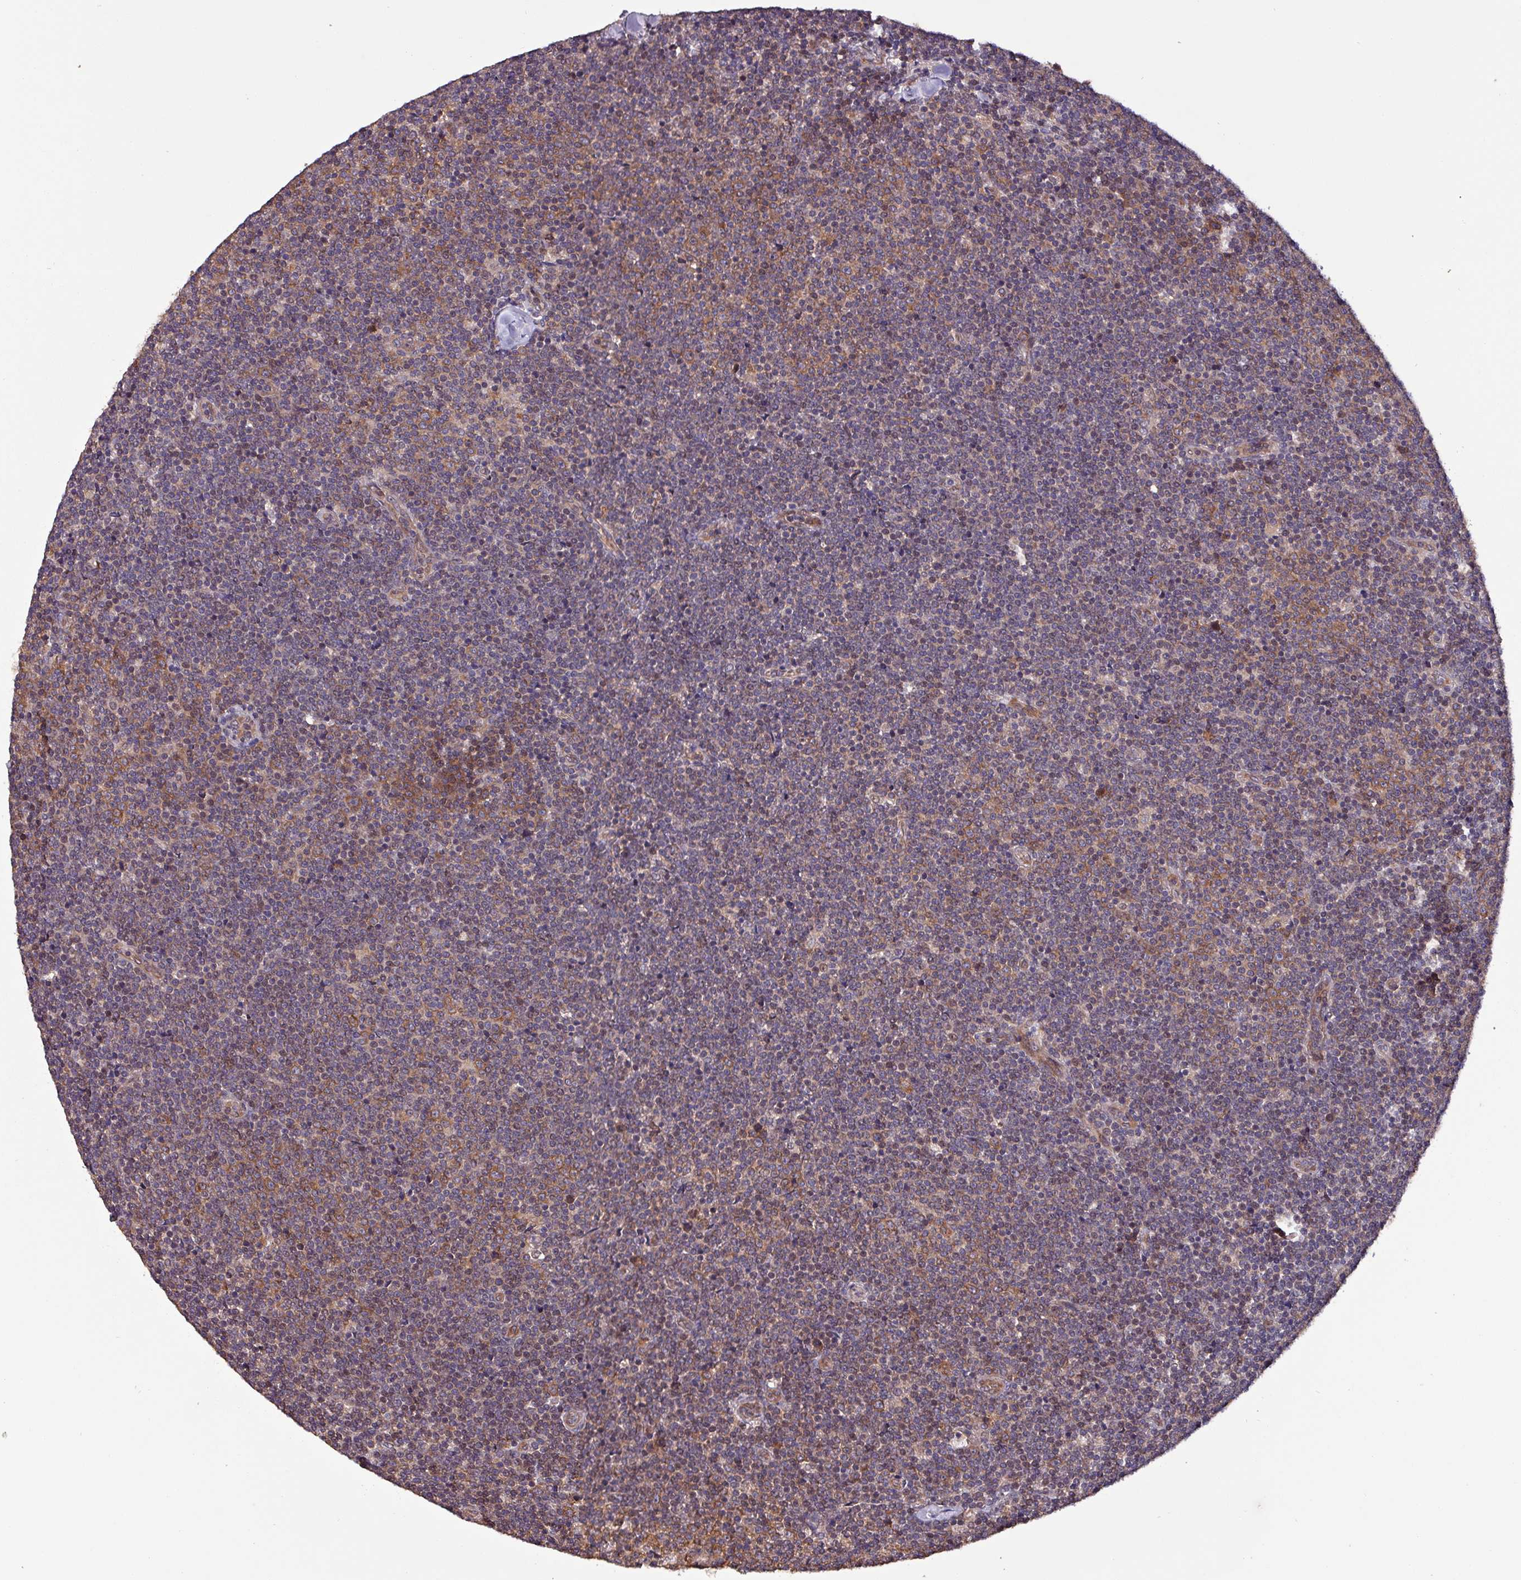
{"staining": {"intensity": "moderate", "quantity": "25%-75%", "location": "cytoplasmic/membranous"}, "tissue": "lymphoma", "cell_type": "Tumor cells", "image_type": "cancer", "snomed": [{"axis": "morphology", "description": "Malignant lymphoma, non-Hodgkin's type, Low grade"}, {"axis": "topography", "description": "Lymph node"}], "caption": "The image demonstrates staining of lymphoma, revealing moderate cytoplasmic/membranous protein expression (brown color) within tumor cells.", "gene": "PAFAH1B2", "patient": {"sex": "male", "age": 48}}